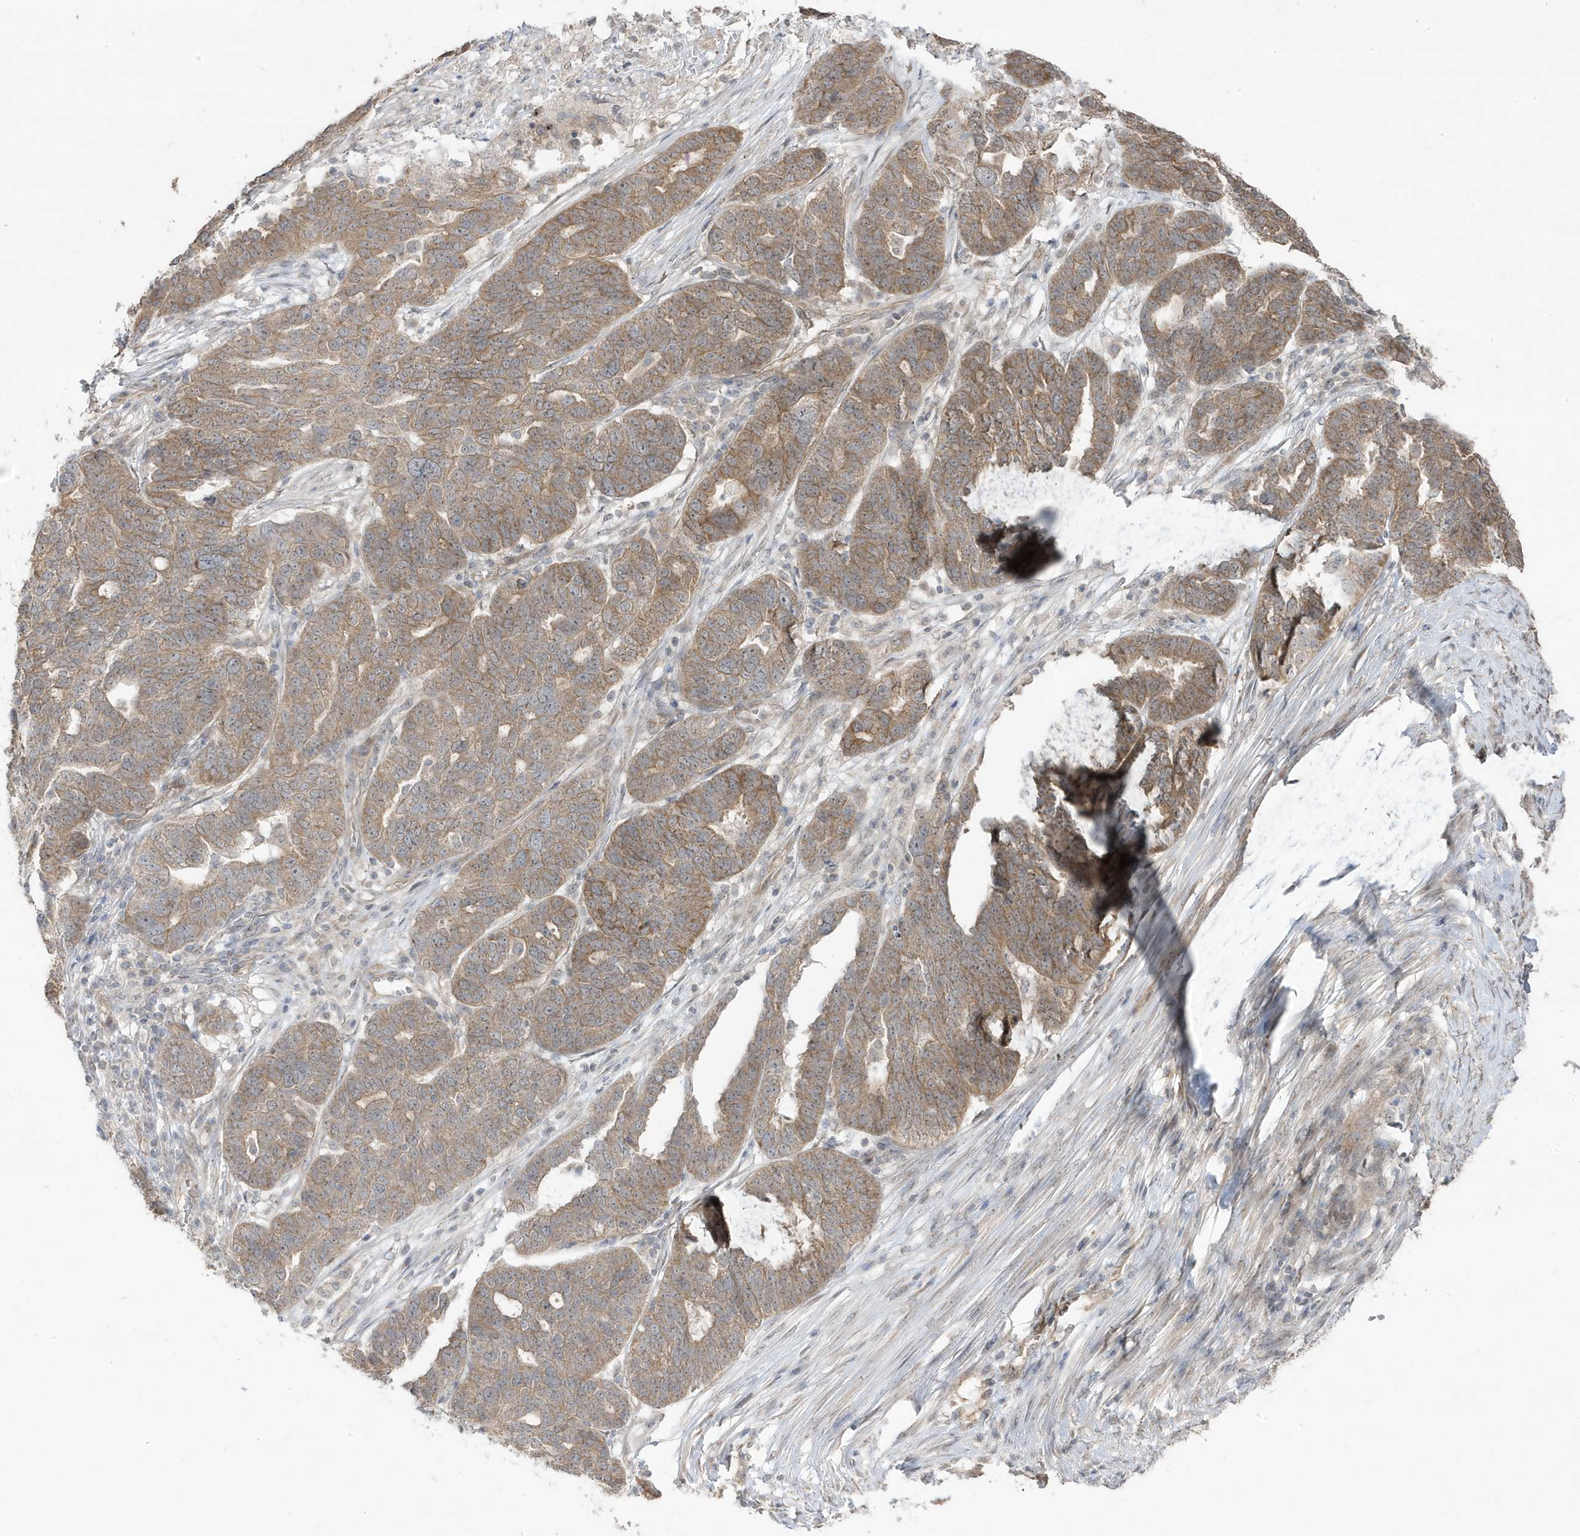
{"staining": {"intensity": "moderate", "quantity": ">75%", "location": "cytoplasmic/membranous"}, "tissue": "ovarian cancer", "cell_type": "Tumor cells", "image_type": "cancer", "snomed": [{"axis": "morphology", "description": "Cystadenocarcinoma, serous, NOS"}, {"axis": "topography", "description": "Ovary"}], "caption": "The histopathology image displays staining of serous cystadenocarcinoma (ovarian), revealing moderate cytoplasmic/membranous protein staining (brown color) within tumor cells. (IHC, brightfield microscopy, high magnification).", "gene": "DNAJC12", "patient": {"sex": "female", "age": 59}}